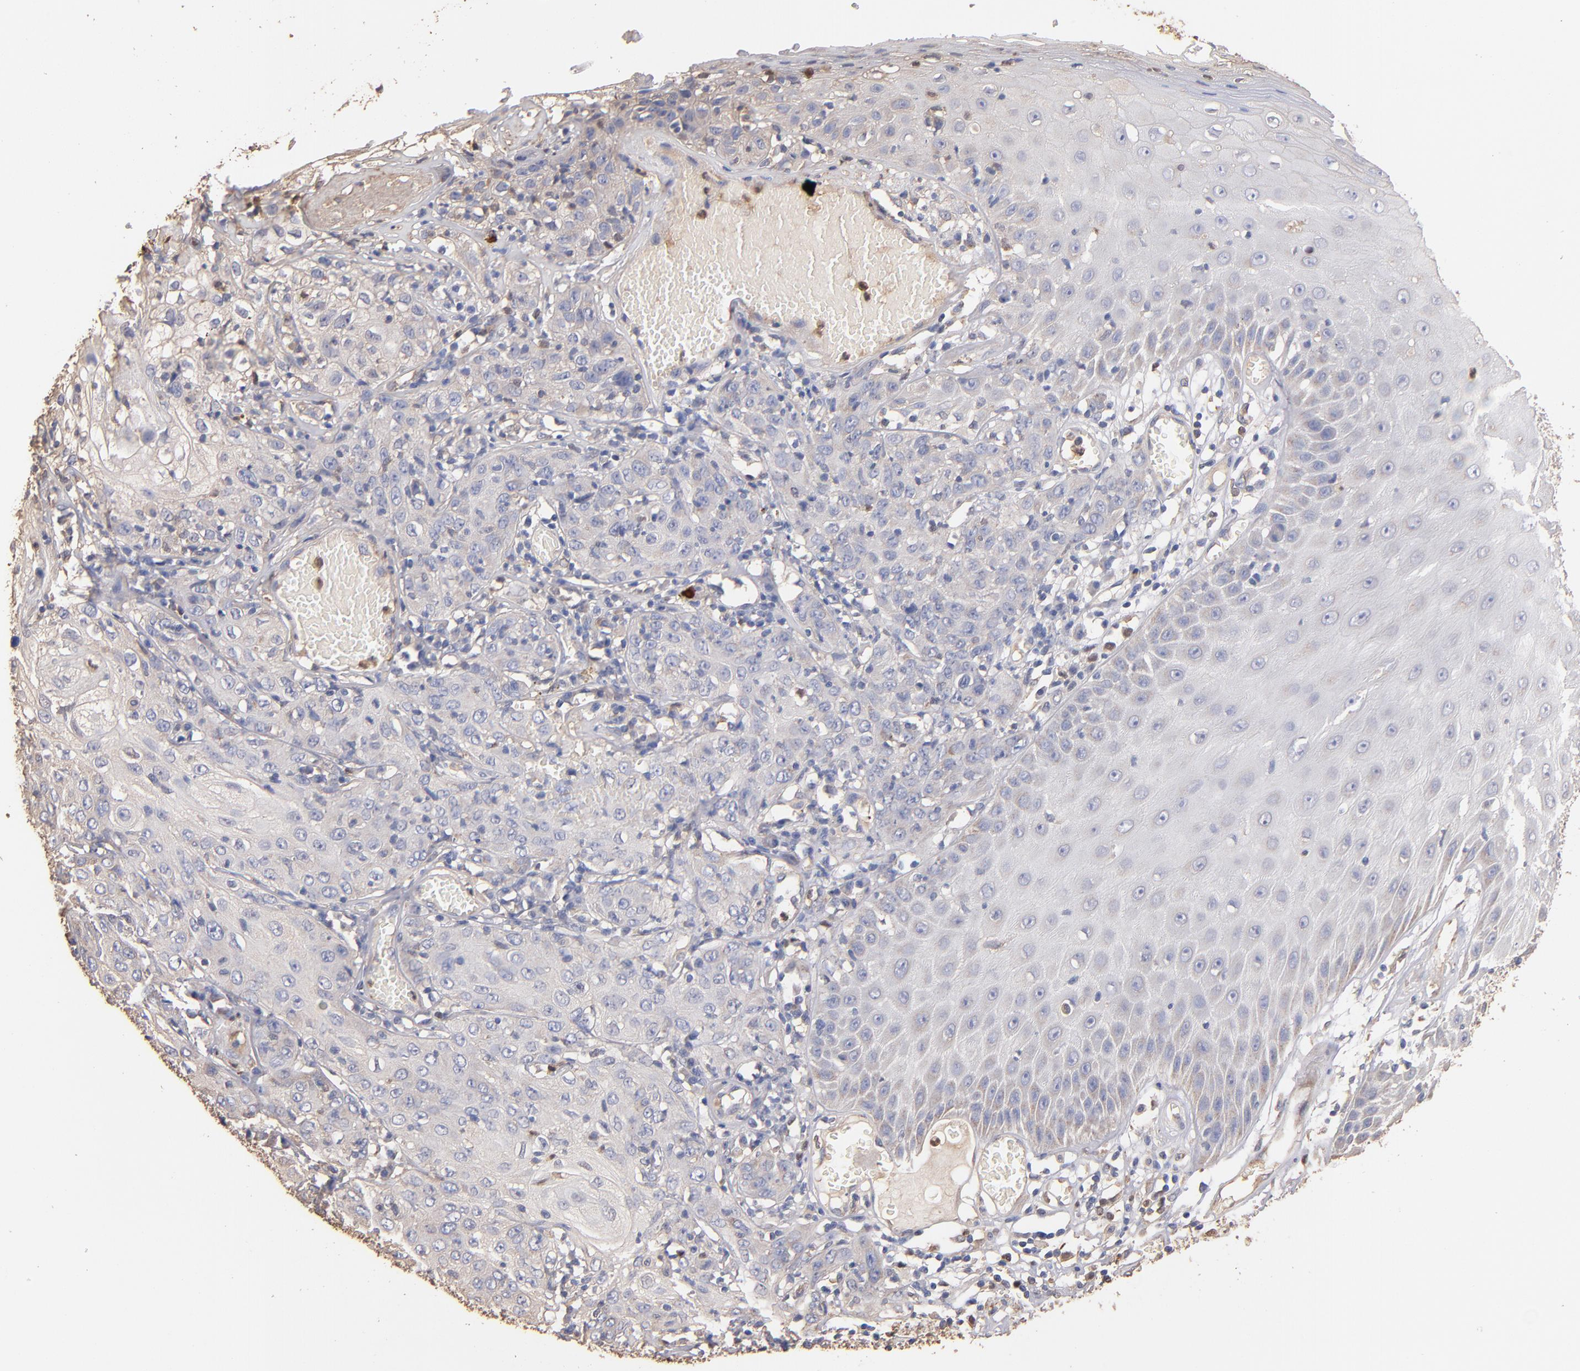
{"staining": {"intensity": "weak", "quantity": "<25%", "location": "cytoplasmic/membranous"}, "tissue": "skin cancer", "cell_type": "Tumor cells", "image_type": "cancer", "snomed": [{"axis": "morphology", "description": "Squamous cell carcinoma, NOS"}, {"axis": "topography", "description": "Skin"}], "caption": "There is no significant staining in tumor cells of skin cancer.", "gene": "RO60", "patient": {"sex": "male", "age": 65}}